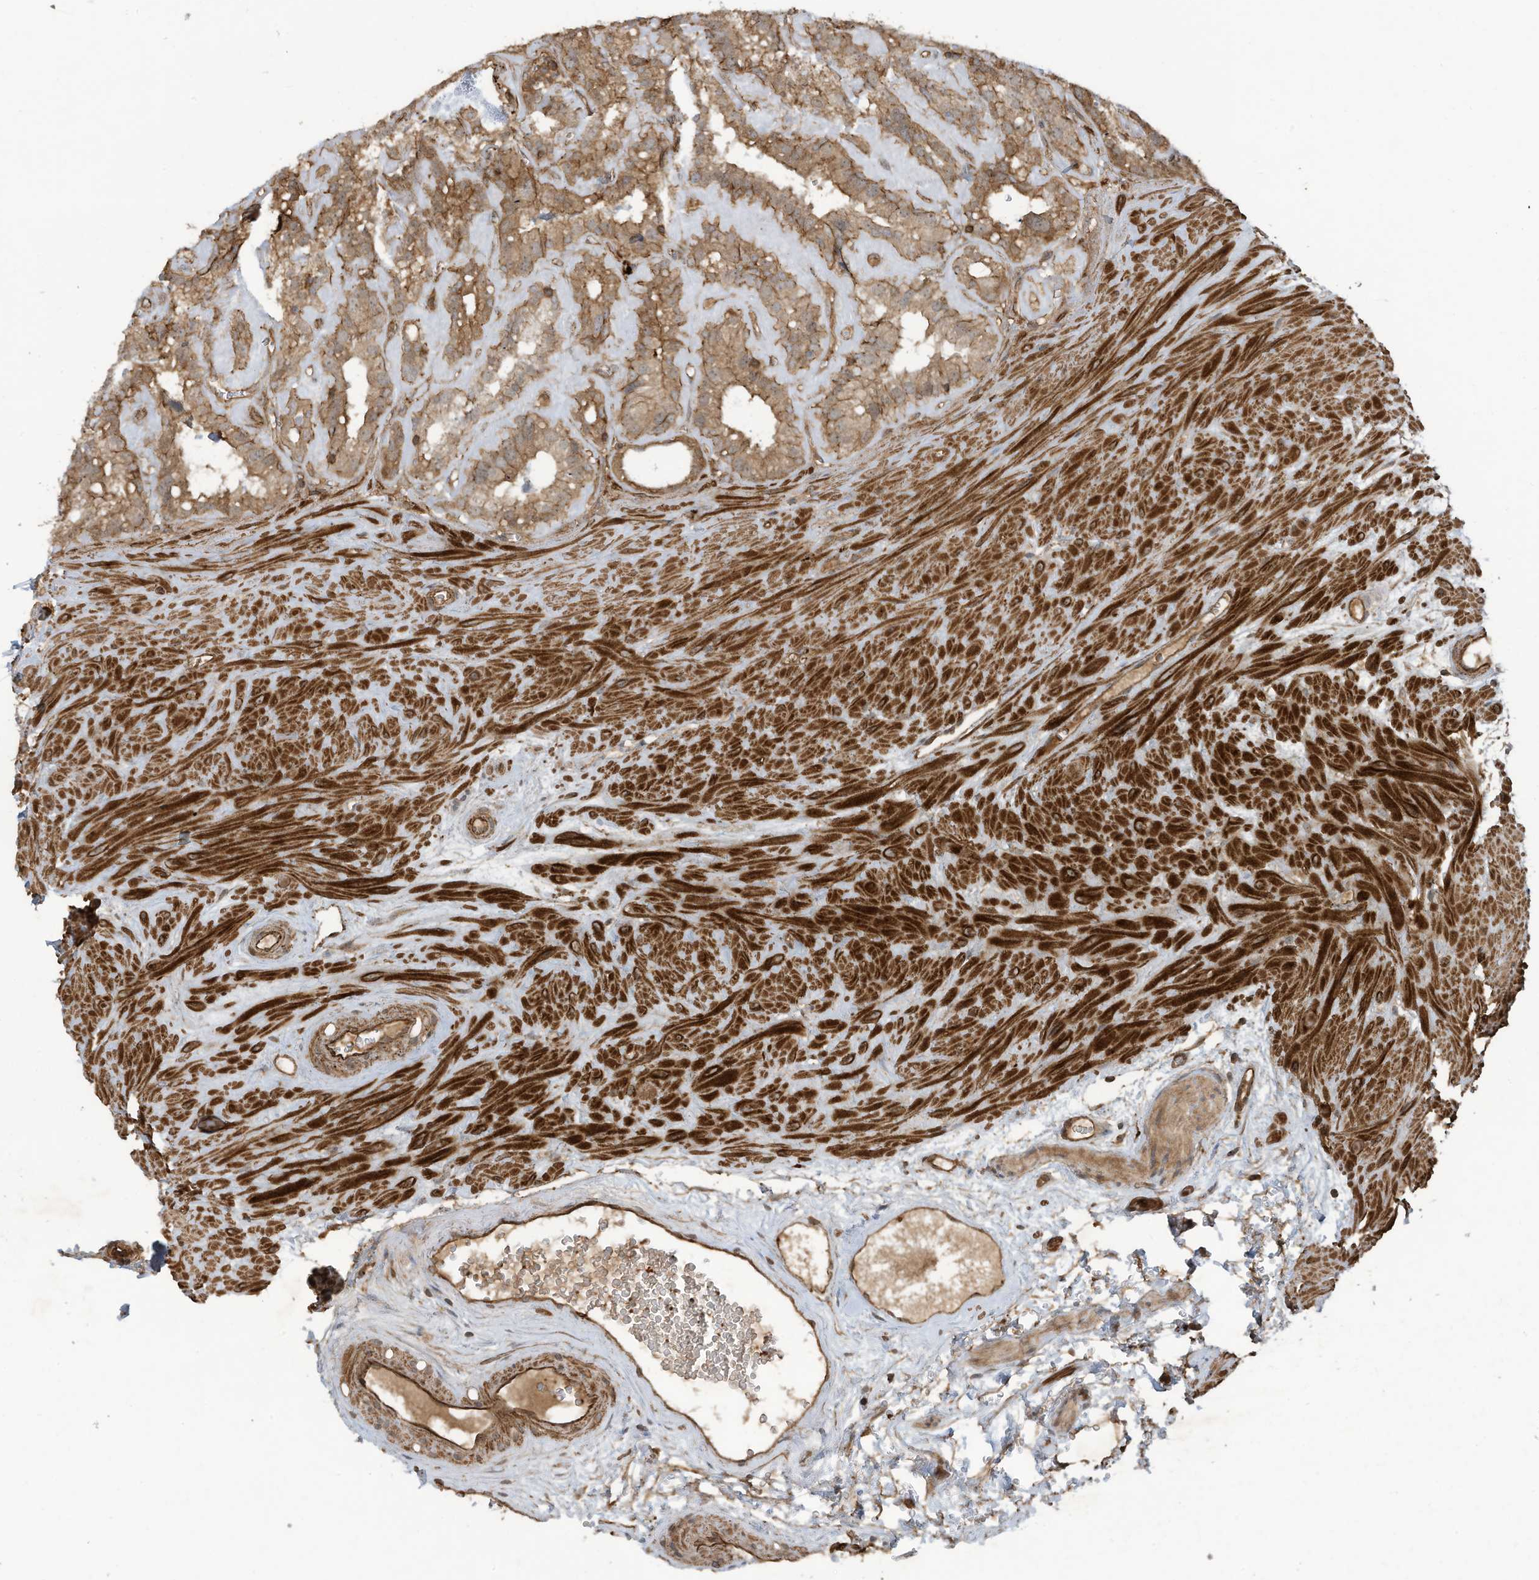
{"staining": {"intensity": "moderate", "quantity": ">75%", "location": "cytoplasmic/membranous"}, "tissue": "seminal vesicle", "cell_type": "Glandular cells", "image_type": "normal", "snomed": [{"axis": "morphology", "description": "Normal tissue, NOS"}, {"axis": "topography", "description": "Prostate"}, {"axis": "topography", "description": "Seminal veicle"}], "caption": "A micrograph showing moderate cytoplasmic/membranous expression in about >75% of glandular cells in benign seminal vesicle, as visualized by brown immunohistochemical staining.", "gene": "DDIT4", "patient": {"sex": "male", "age": 59}}